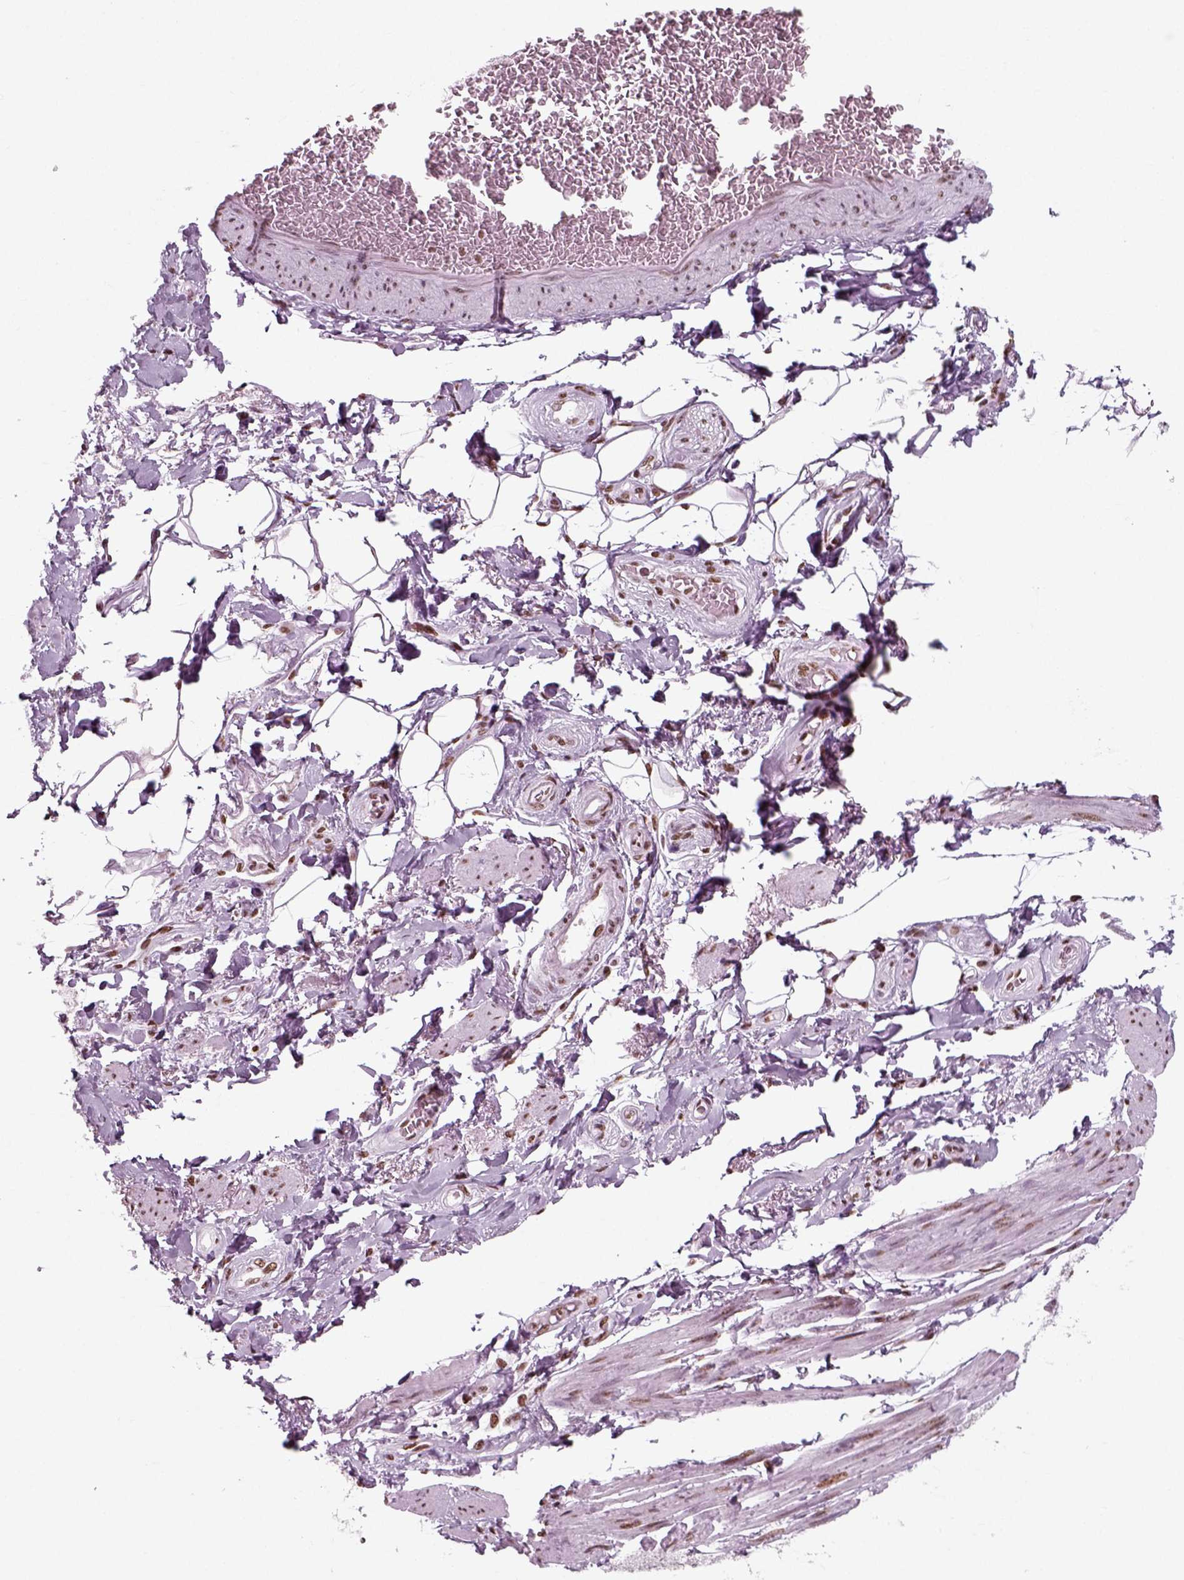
{"staining": {"intensity": "moderate", "quantity": ">75%", "location": "nuclear"}, "tissue": "adipose tissue", "cell_type": "Adipocytes", "image_type": "normal", "snomed": [{"axis": "morphology", "description": "Normal tissue, NOS"}, {"axis": "topography", "description": "Skeletal muscle"}, {"axis": "topography", "description": "Anal"}, {"axis": "topography", "description": "Peripheral nerve tissue"}], "caption": "Adipocytes reveal moderate nuclear expression in about >75% of cells in unremarkable adipose tissue. Nuclei are stained in blue.", "gene": "POLR1H", "patient": {"sex": "male", "age": 53}}